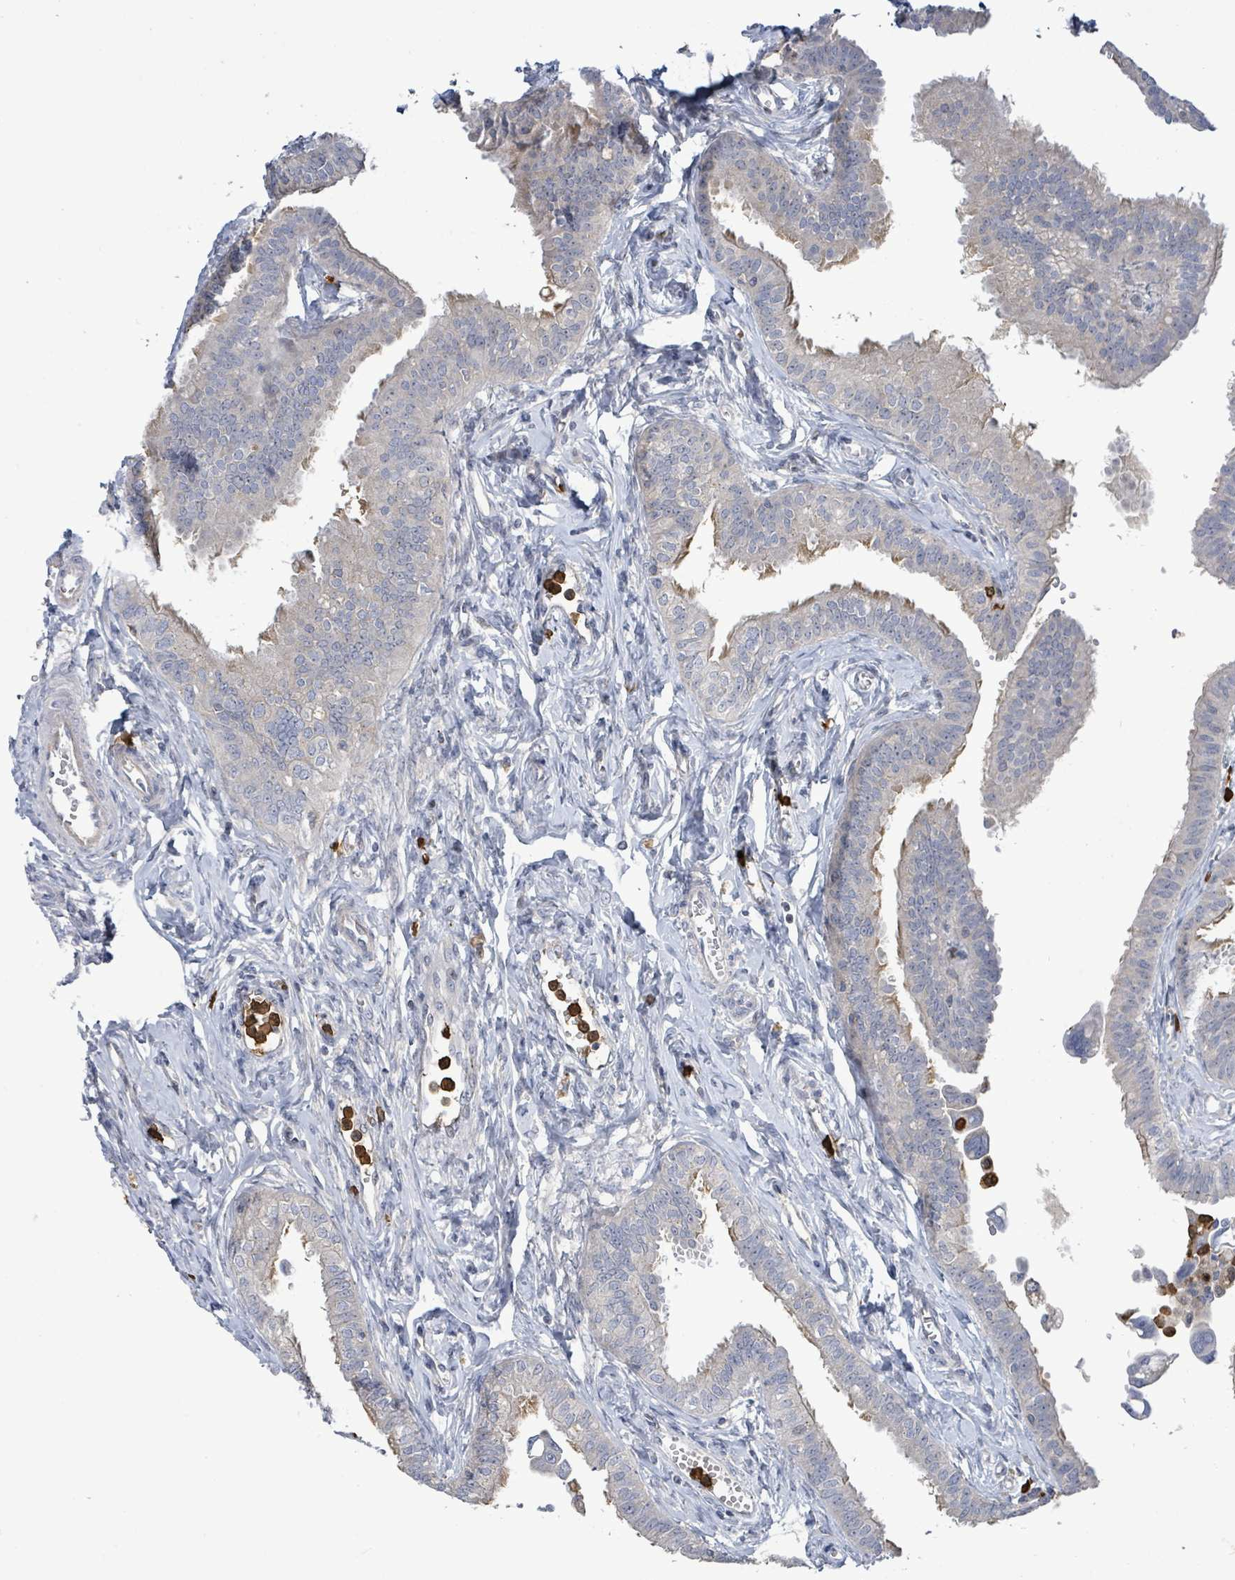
{"staining": {"intensity": "weak", "quantity": "<25%", "location": "cytoplasmic/membranous"}, "tissue": "fallopian tube", "cell_type": "Glandular cells", "image_type": "normal", "snomed": [{"axis": "morphology", "description": "Normal tissue, NOS"}, {"axis": "morphology", "description": "Carcinoma, NOS"}, {"axis": "topography", "description": "Fallopian tube"}, {"axis": "topography", "description": "Ovary"}], "caption": "This is an immunohistochemistry (IHC) micrograph of normal human fallopian tube. There is no staining in glandular cells.", "gene": "FAM210A", "patient": {"sex": "female", "age": 59}}